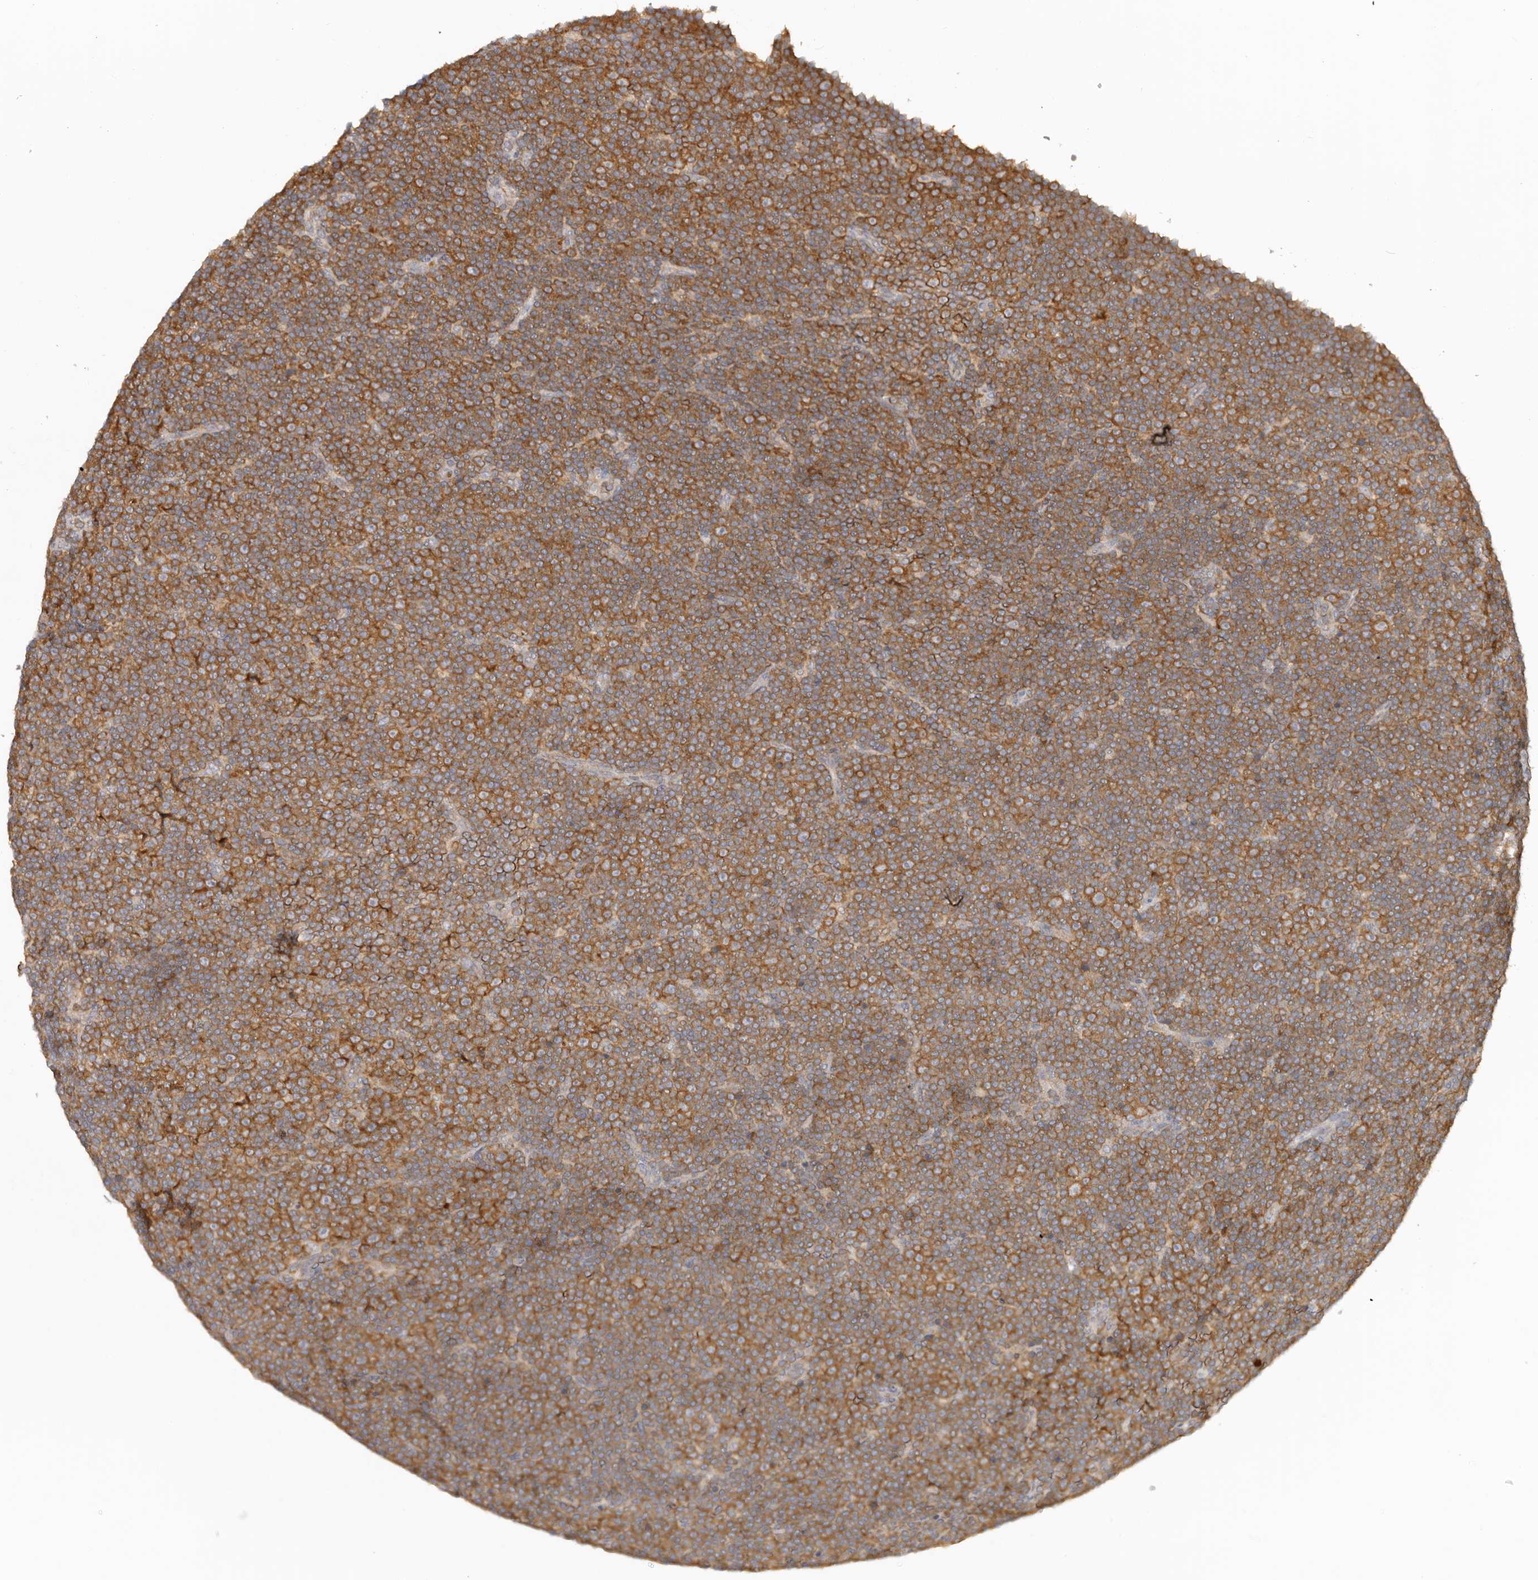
{"staining": {"intensity": "strong", "quantity": "25%-75%", "location": "cytoplasmic/membranous"}, "tissue": "lymphoma", "cell_type": "Tumor cells", "image_type": "cancer", "snomed": [{"axis": "morphology", "description": "Malignant lymphoma, non-Hodgkin's type, Low grade"}, {"axis": "topography", "description": "Lymph node"}], "caption": "Immunohistochemical staining of human lymphoma shows high levels of strong cytoplasmic/membranous staining in approximately 25%-75% of tumor cells.", "gene": "EEF1E1", "patient": {"sex": "female", "age": 67}}